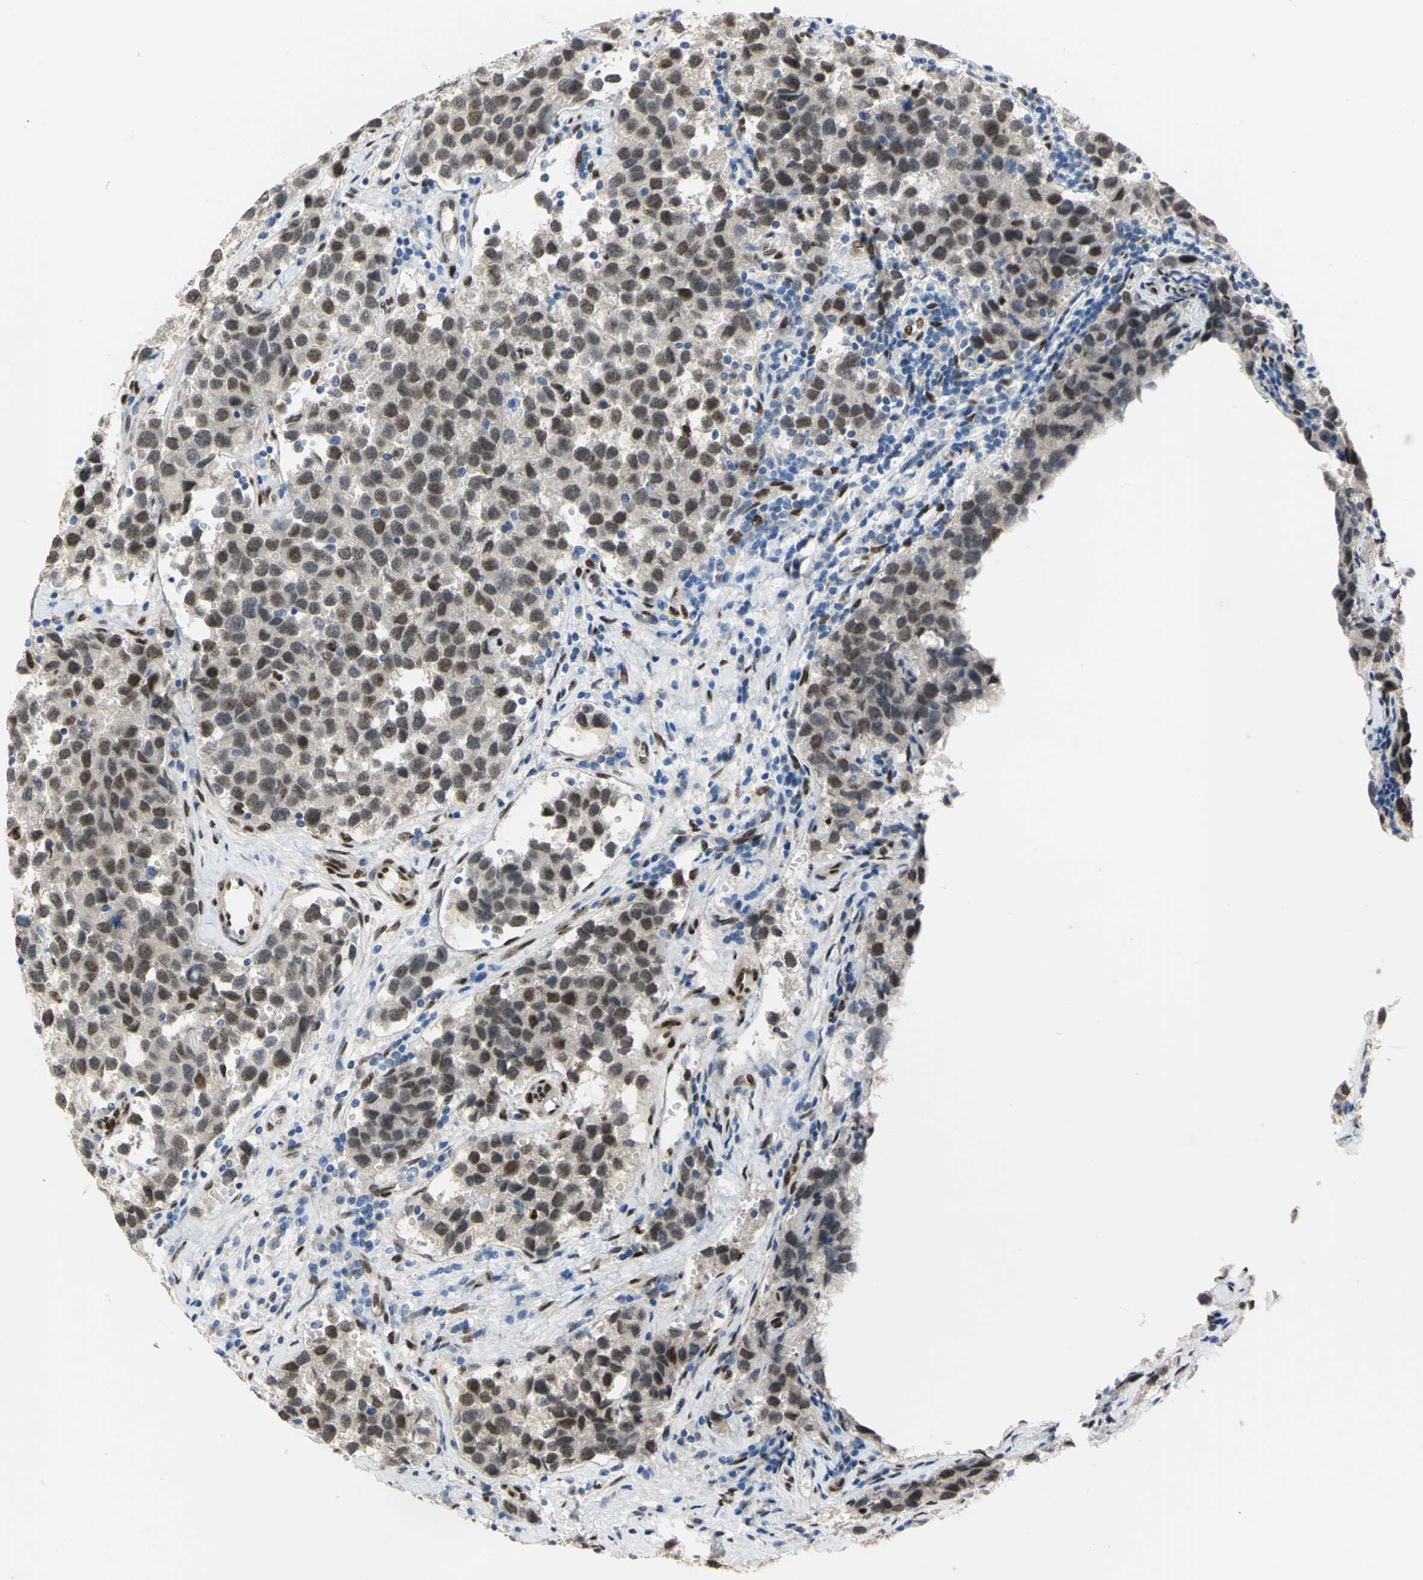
{"staining": {"intensity": "moderate", "quantity": ">75%", "location": "nuclear"}, "tissue": "testis cancer", "cell_type": "Tumor cells", "image_type": "cancer", "snomed": [{"axis": "morphology", "description": "Seminoma, NOS"}, {"axis": "topography", "description": "Testis"}], "caption": "Immunohistochemical staining of human seminoma (testis) reveals moderate nuclear protein positivity in about >75% of tumor cells.", "gene": "RBFOX2", "patient": {"sex": "male", "age": 39}}